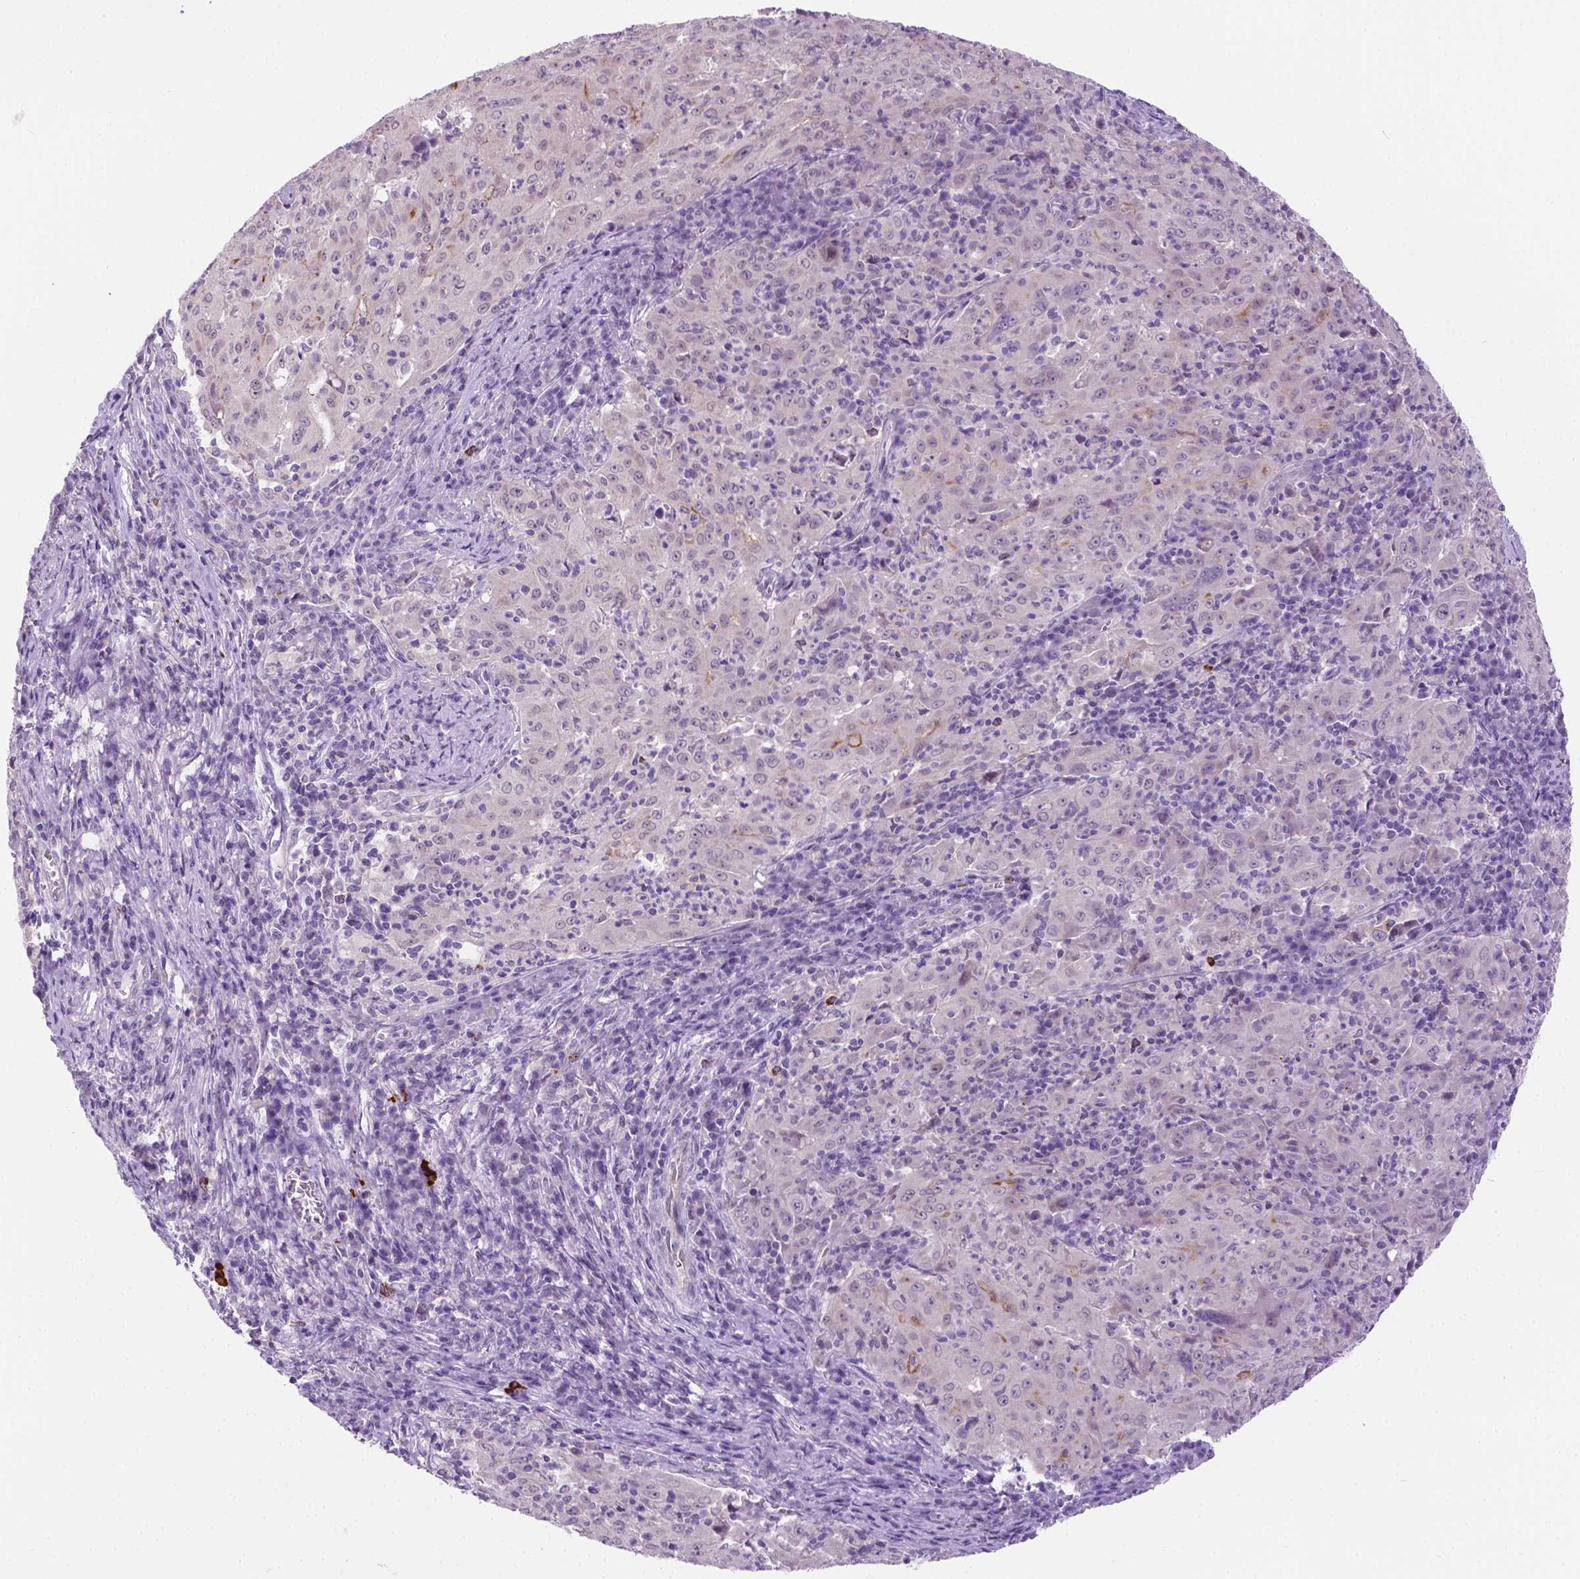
{"staining": {"intensity": "negative", "quantity": "none", "location": "none"}, "tissue": "pancreatic cancer", "cell_type": "Tumor cells", "image_type": "cancer", "snomed": [{"axis": "morphology", "description": "Adenocarcinoma, NOS"}, {"axis": "topography", "description": "Pancreas"}], "caption": "This is an immunohistochemistry (IHC) photomicrograph of pancreatic cancer. There is no positivity in tumor cells.", "gene": "MMP27", "patient": {"sex": "male", "age": 63}}